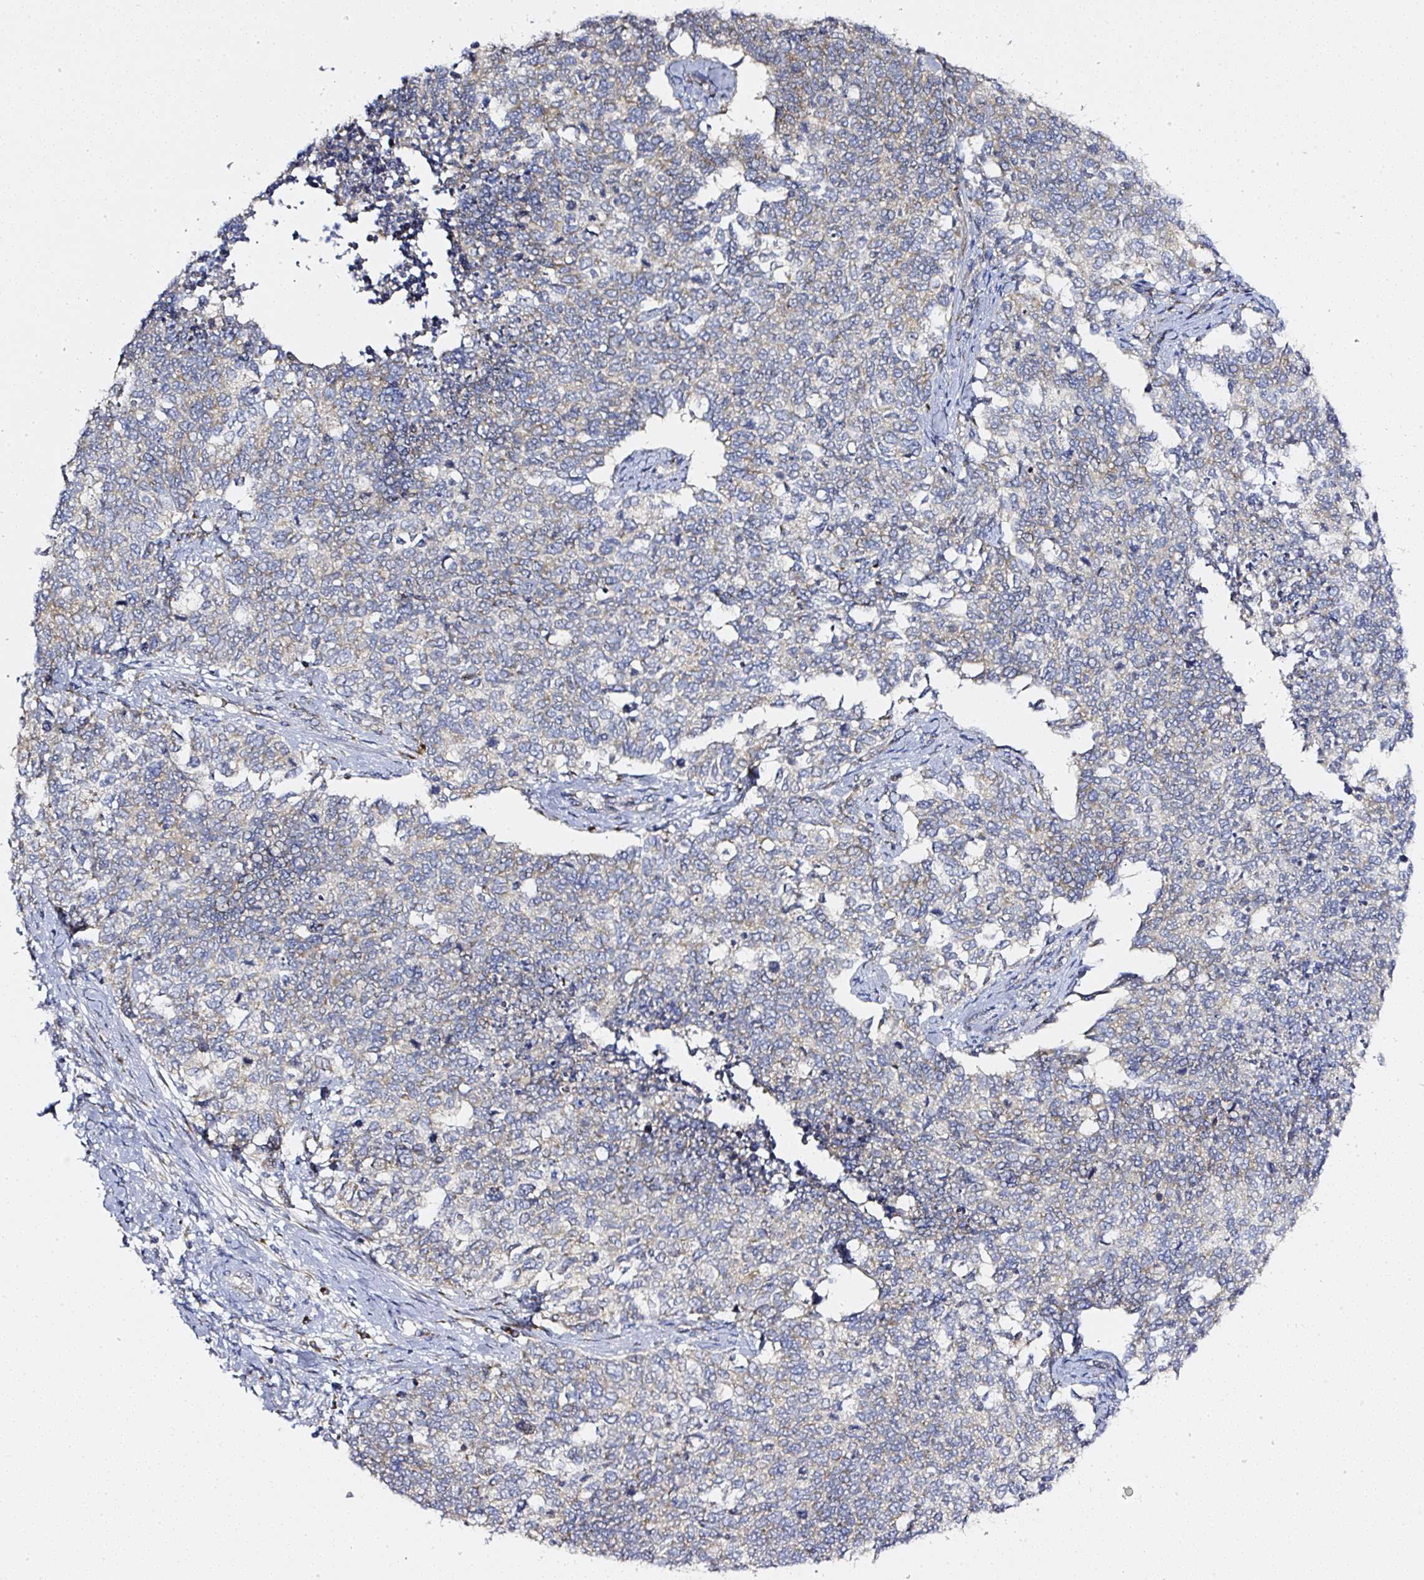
{"staining": {"intensity": "weak", "quantity": "<25%", "location": "cytoplasmic/membranous"}, "tissue": "cervical cancer", "cell_type": "Tumor cells", "image_type": "cancer", "snomed": [{"axis": "morphology", "description": "Squamous cell carcinoma, NOS"}, {"axis": "topography", "description": "Cervix"}], "caption": "Immunohistochemistry (IHC) of human cervical cancer (squamous cell carcinoma) exhibits no expression in tumor cells. (Brightfield microscopy of DAB (3,3'-diaminobenzidine) immunohistochemistry at high magnification).", "gene": "MLX", "patient": {"sex": "female", "age": 63}}